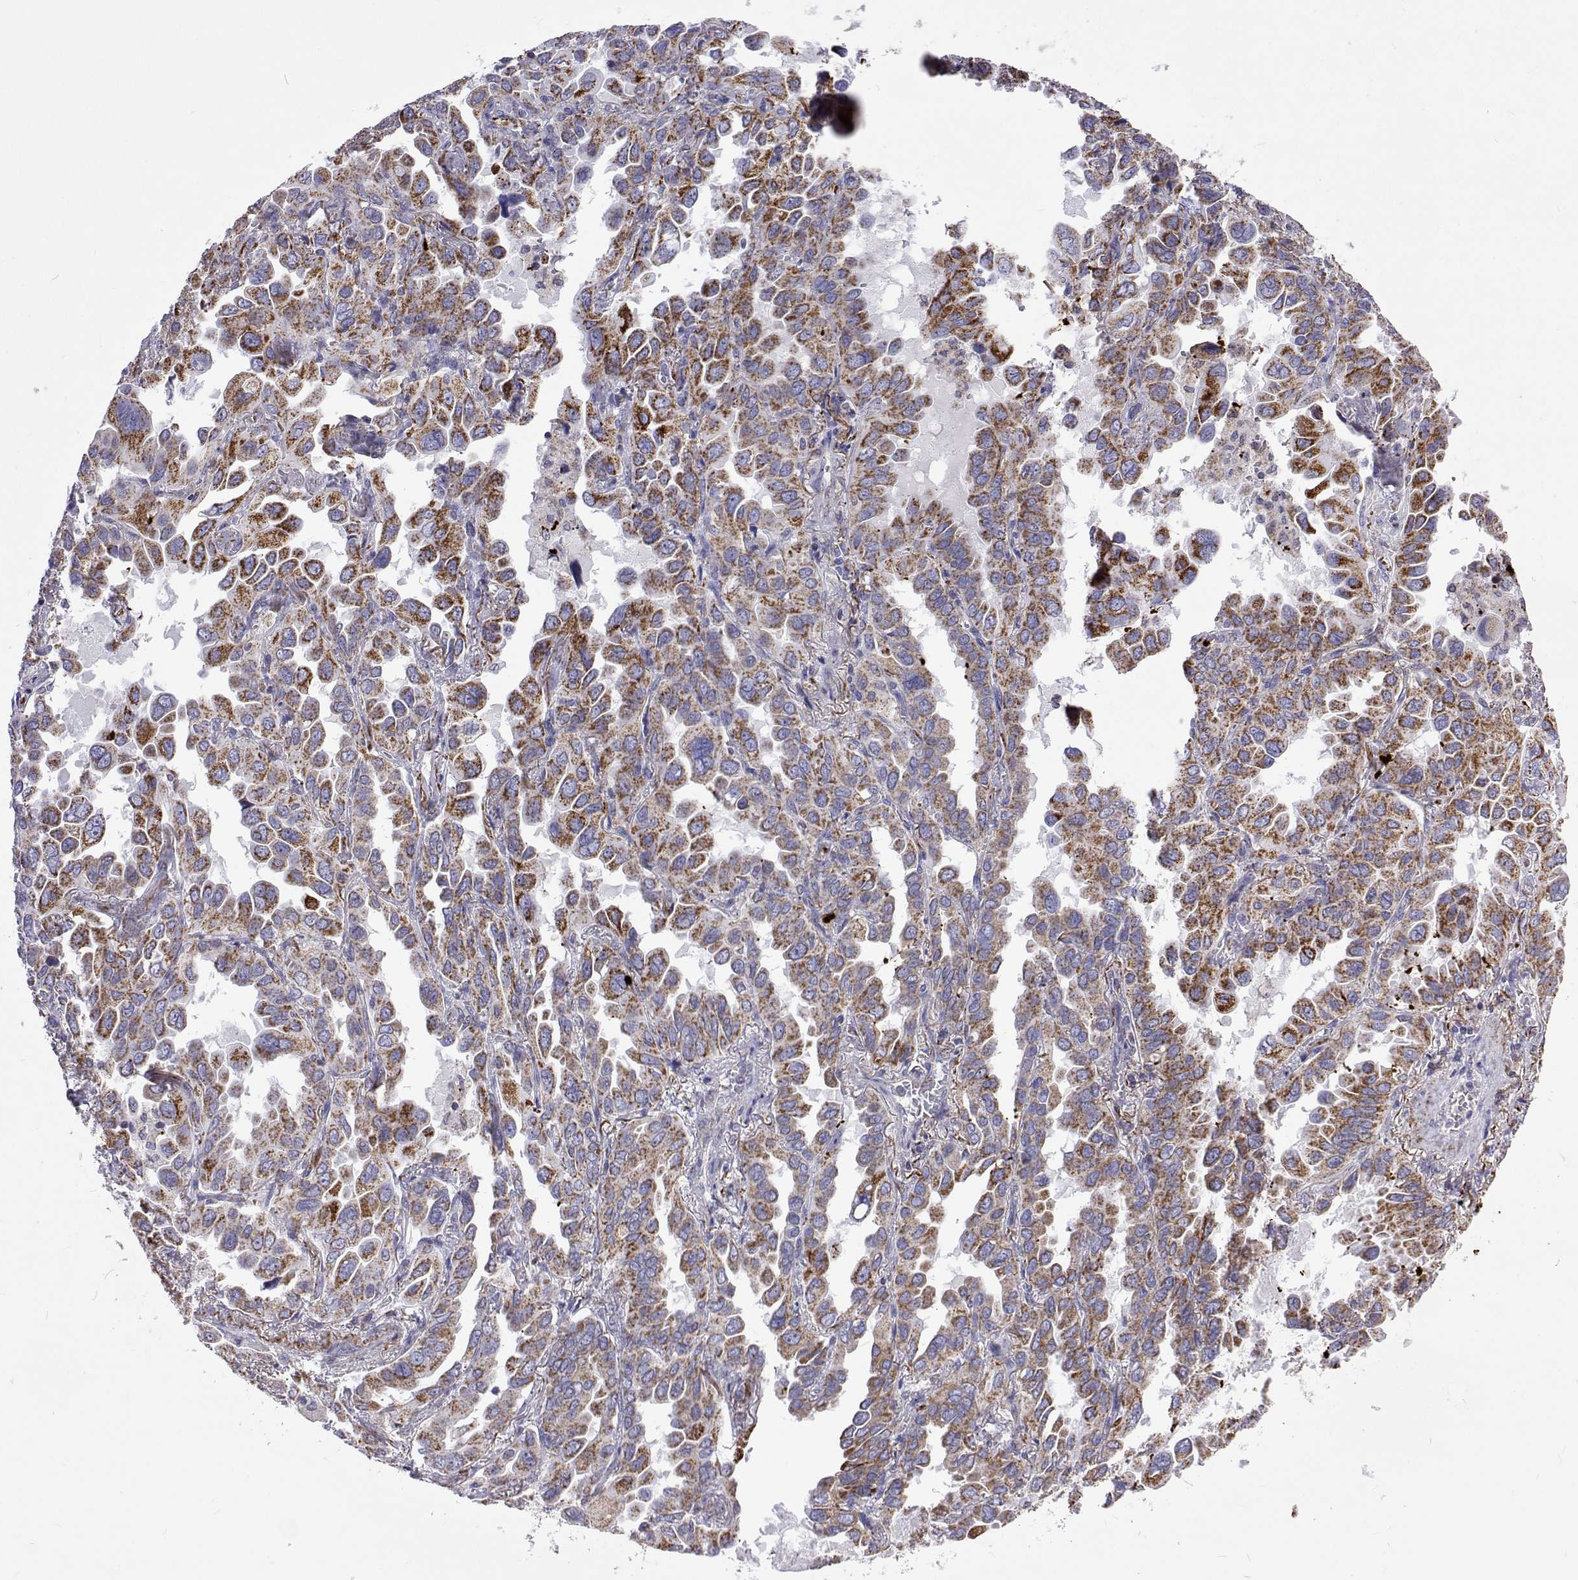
{"staining": {"intensity": "moderate", "quantity": "25%-75%", "location": "cytoplasmic/membranous"}, "tissue": "lung cancer", "cell_type": "Tumor cells", "image_type": "cancer", "snomed": [{"axis": "morphology", "description": "Adenocarcinoma, NOS"}, {"axis": "topography", "description": "Lung"}], "caption": "The immunohistochemical stain shows moderate cytoplasmic/membranous positivity in tumor cells of lung cancer tissue.", "gene": "MCCC2", "patient": {"sex": "male", "age": 64}}